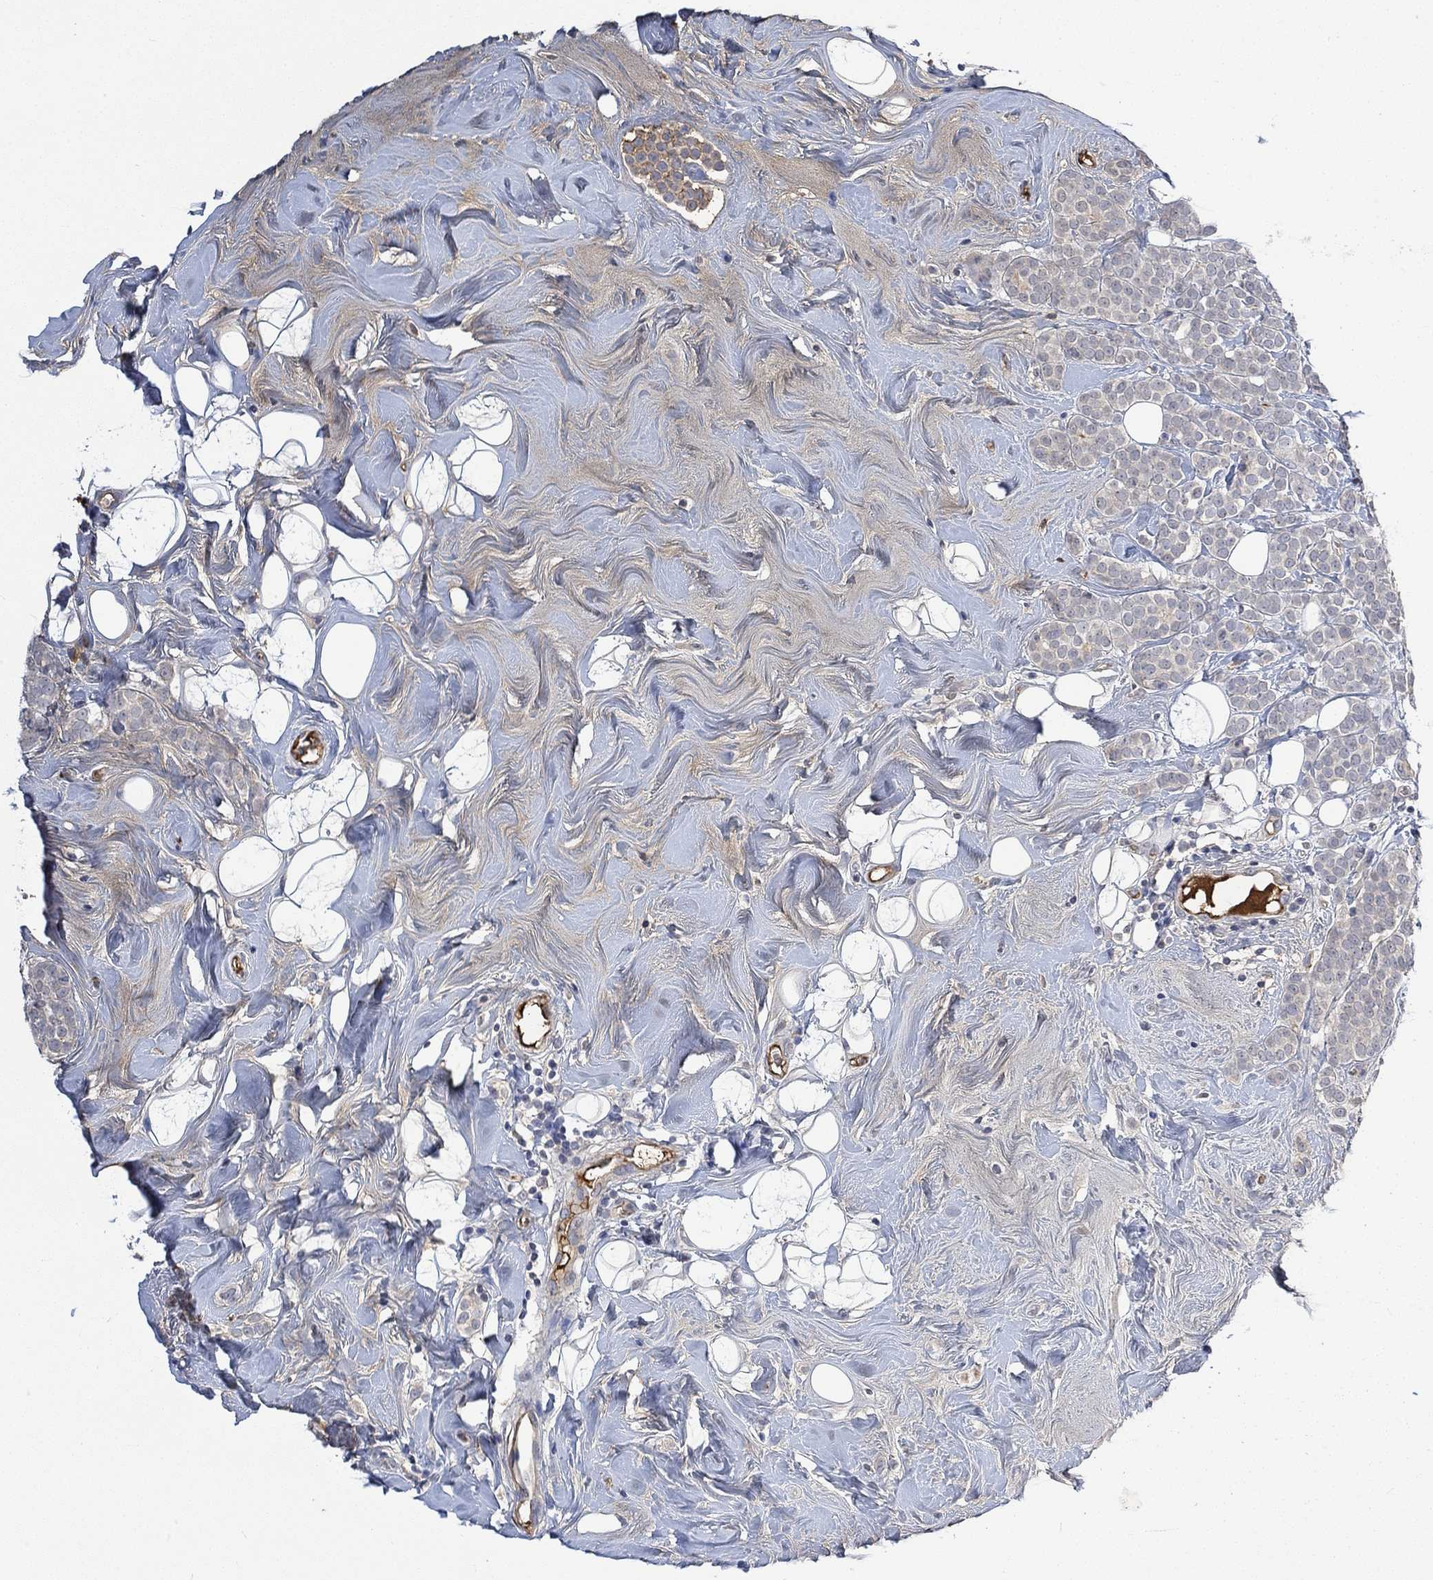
{"staining": {"intensity": "negative", "quantity": "none", "location": "none"}, "tissue": "breast cancer", "cell_type": "Tumor cells", "image_type": "cancer", "snomed": [{"axis": "morphology", "description": "Lobular carcinoma"}, {"axis": "topography", "description": "Breast"}], "caption": "Tumor cells show no significant protein expression in breast lobular carcinoma.", "gene": "MSTN", "patient": {"sex": "female", "age": 49}}